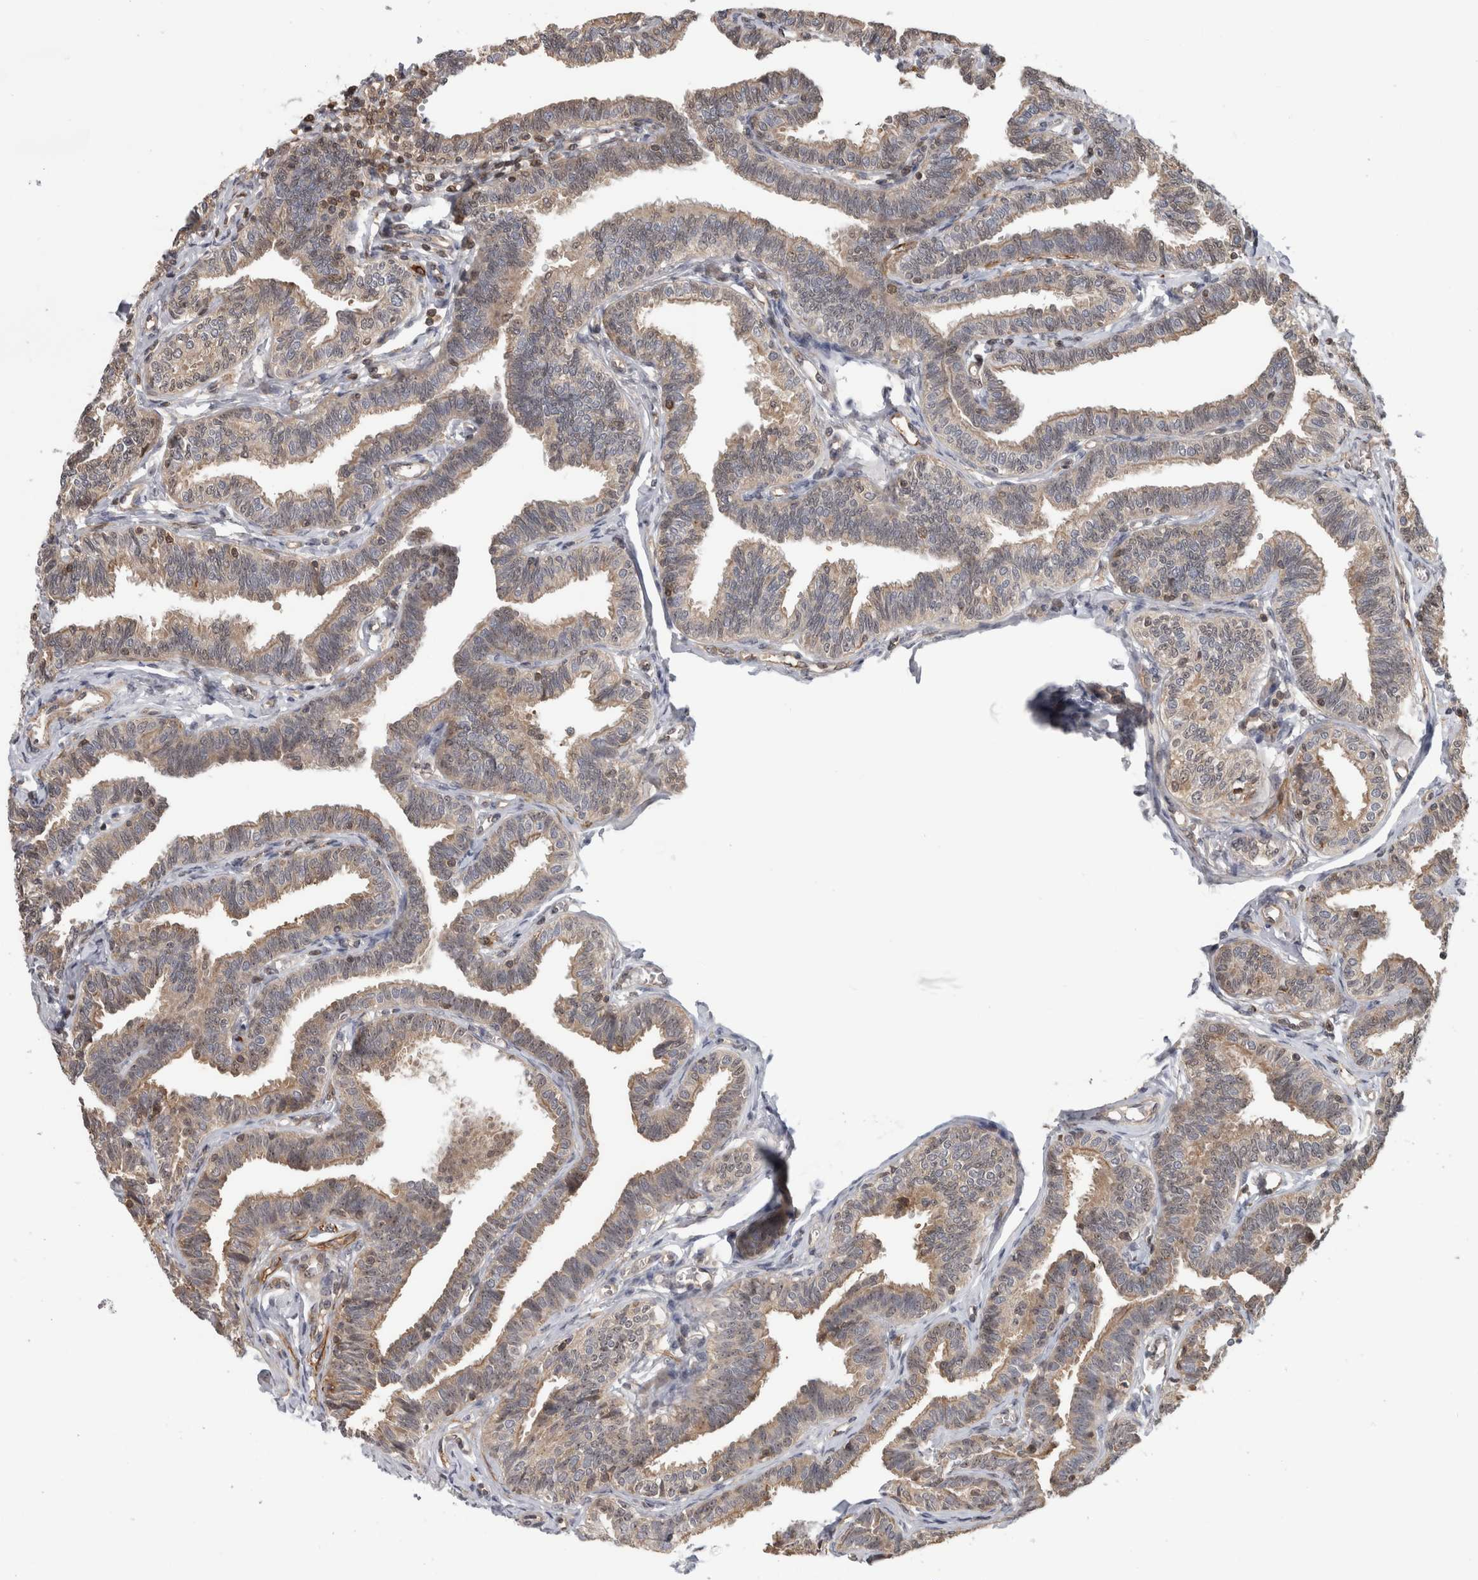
{"staining": {"intensity": "moderate", "quantity": ">75%", "location": "cytoplasmic/membranous,nuclear"}, "tissue": "fallopian tube", "cell_type": "Glandular cells", "image_type": "normal", "snomed": [{"axis": "morphology", "description": "Normal tissue, NOS"}, {"axis": "topography", "description": "Fallopian tube"}, {"axis": "topography", "description": "Ovary"}], "caption": "An image of fallopian tube stained for a protein shows moderate cytoplasmic/membranous,nuclear brown staining in glandular cells. (DAB IHC with brightfield microscopy, high magnification).", "gene": "TDRD7", "patient": {"sex": "female", "age": 23}}